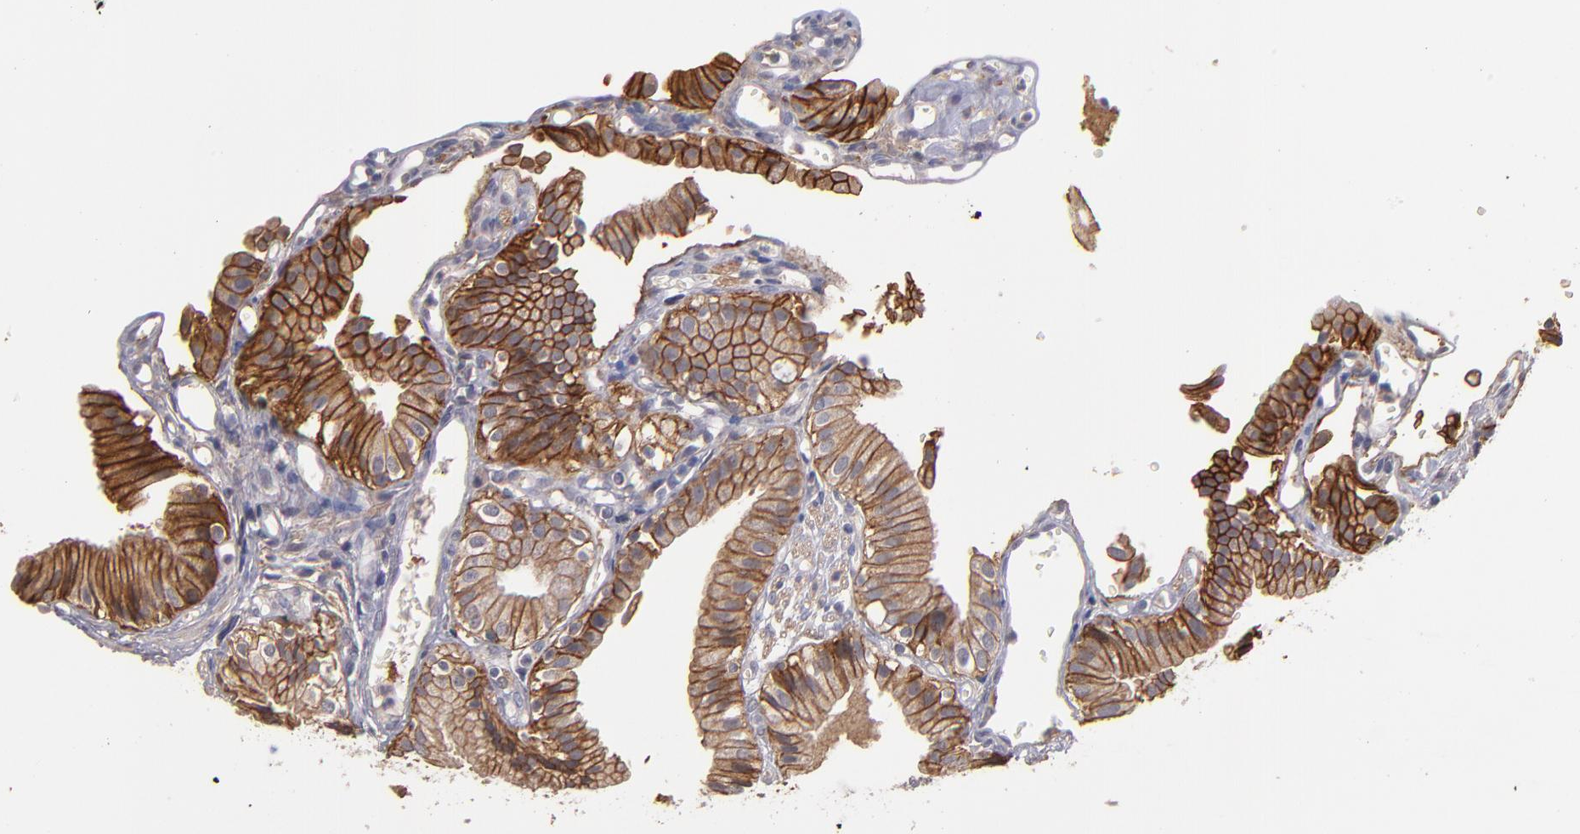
{"staining": {"intensity": "moderate", "quantity": ">75%", "location": "cytoplasmic/membranous"}, "tissue": "gallbladder", "cell_type": "Glandular cells", "image_type": "normal", "snomed": [{"axis": "morphology", "description": "Normal tissue, NOS"}, {"axis": "topography", "description": "Gallbladder"}], "caption": "A high-resolution image shows immunohistochemistry staining of normal gallbladder, which shows moderate cytoplasmic/membranous staining in approximately >75% of glandular cells.", "gene": "GNAZ", "patient": {"sex": "male", "age": 65}}